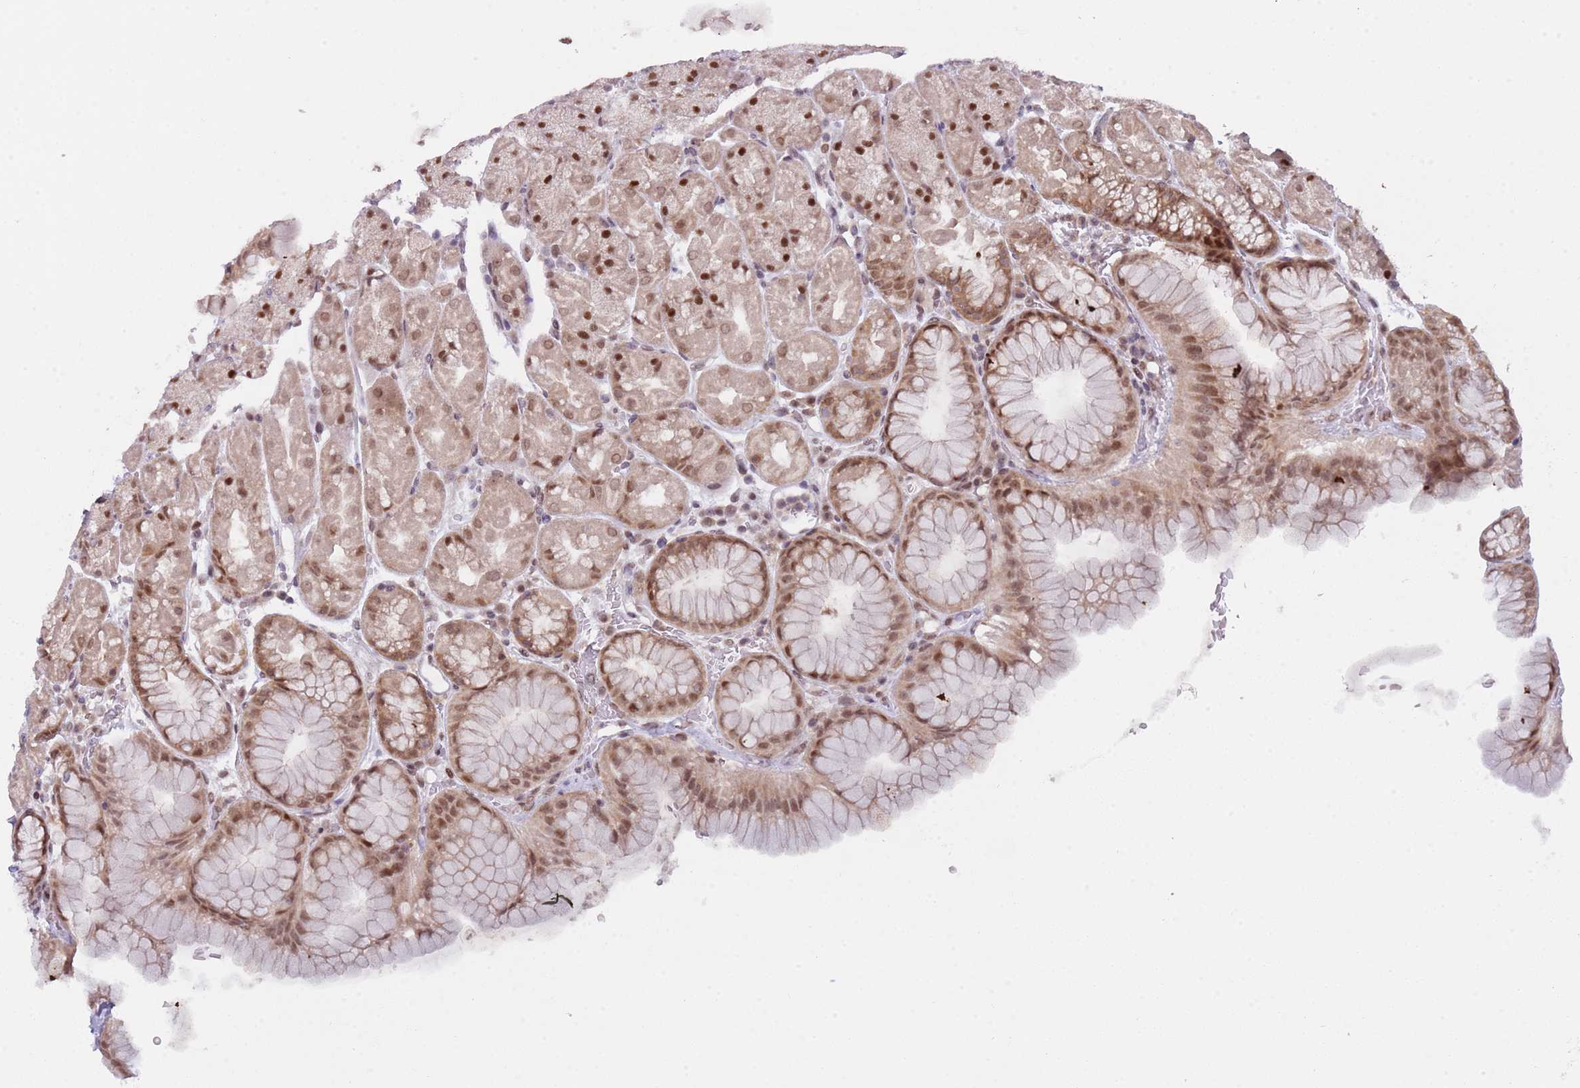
{"staining": {"intensity": "moderate", "quantity": ">75%", "location": "cytoplasmic/membranous,nuclear"}, "tissue": "stomach", "cell_type": "Glandular cells", "image_type": "normal", "snomed": [{"axis": "morphology", "description": "Normal tissue, NOS"}, {"axis": "topography", "description": "Stomach, upper"}, {"axis": "topography", "description": "Stomach, lower"}], "caption": "Unremarkable stomach was stained to show a protein in brown. There is medium levels of moderate cytoplasmic/membranous,nuclear positivity in approximately >75% of glandular cells. The protein of interest is stained brown, and the nuclei are stained in blue (DAB (3,3'-diaminobenzidine) IHC with brightfield microscopy, high magnification).", "gene": "SLC25A32", "patient": {"sex": "male", "age": 67}}